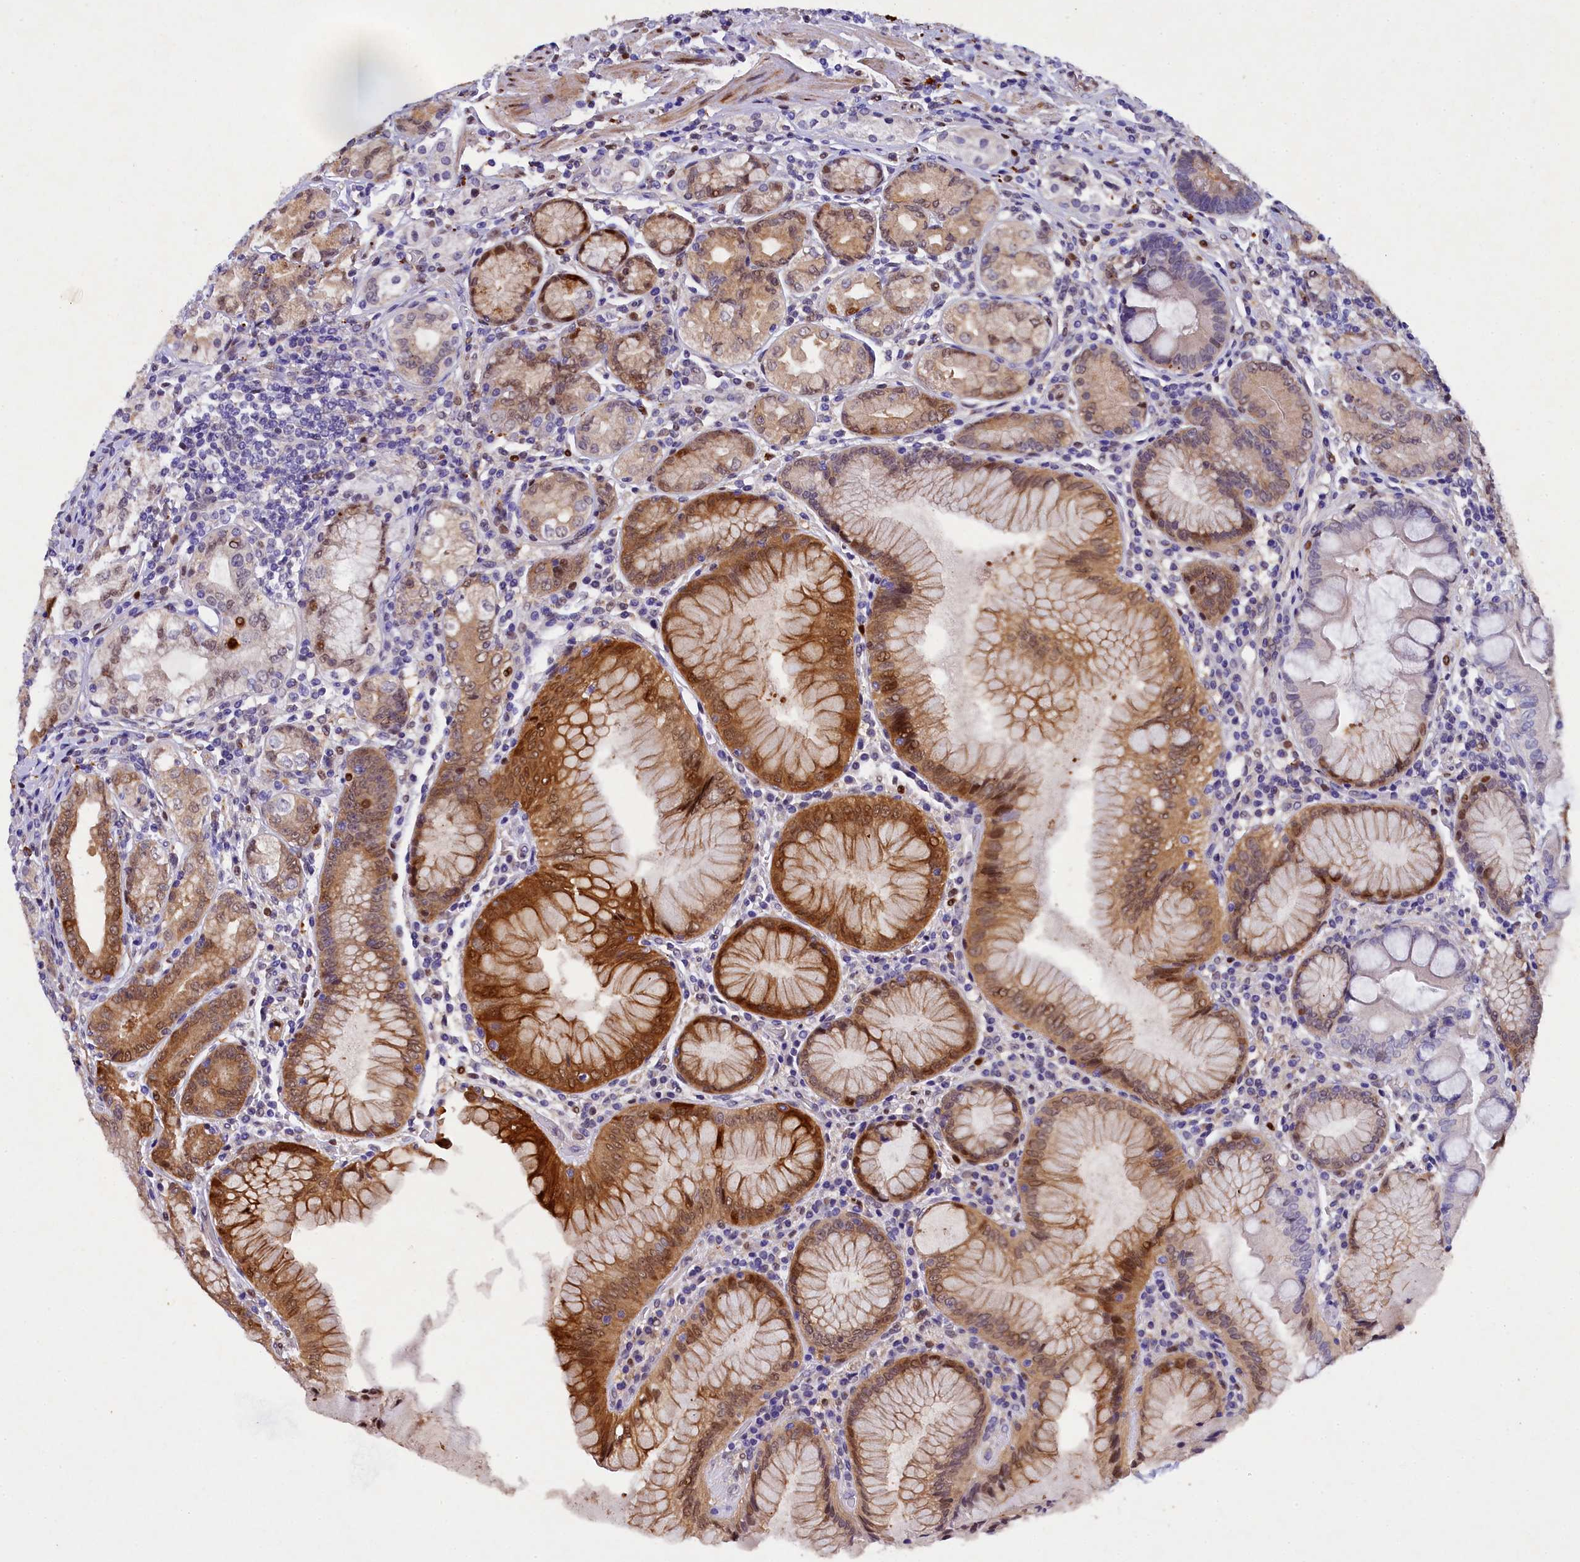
{"staining": {"intensity": "strong", "quantity": "25%-75%", "location": "cytoplasmic/membranous,nuclear"}, "tissue": "stomach", "cell_type": "Glandular cells", "image_type": "normal", "snomed": [{"axis": "morphology", "description": "Normal tissue, NOS"}, {"axis": "topography", "description": "Stomach, upper"}, {"axis": "topography", "description": "Stomach, lower"}], "caption": "Glandular cells reveal high levels of strong cytoplasmic/membranous,nuclear staining in approximately 25%-75% of cells in normal stomach.", "gene": "TGDS", "patient": {"sex": "female", "age": 76}}